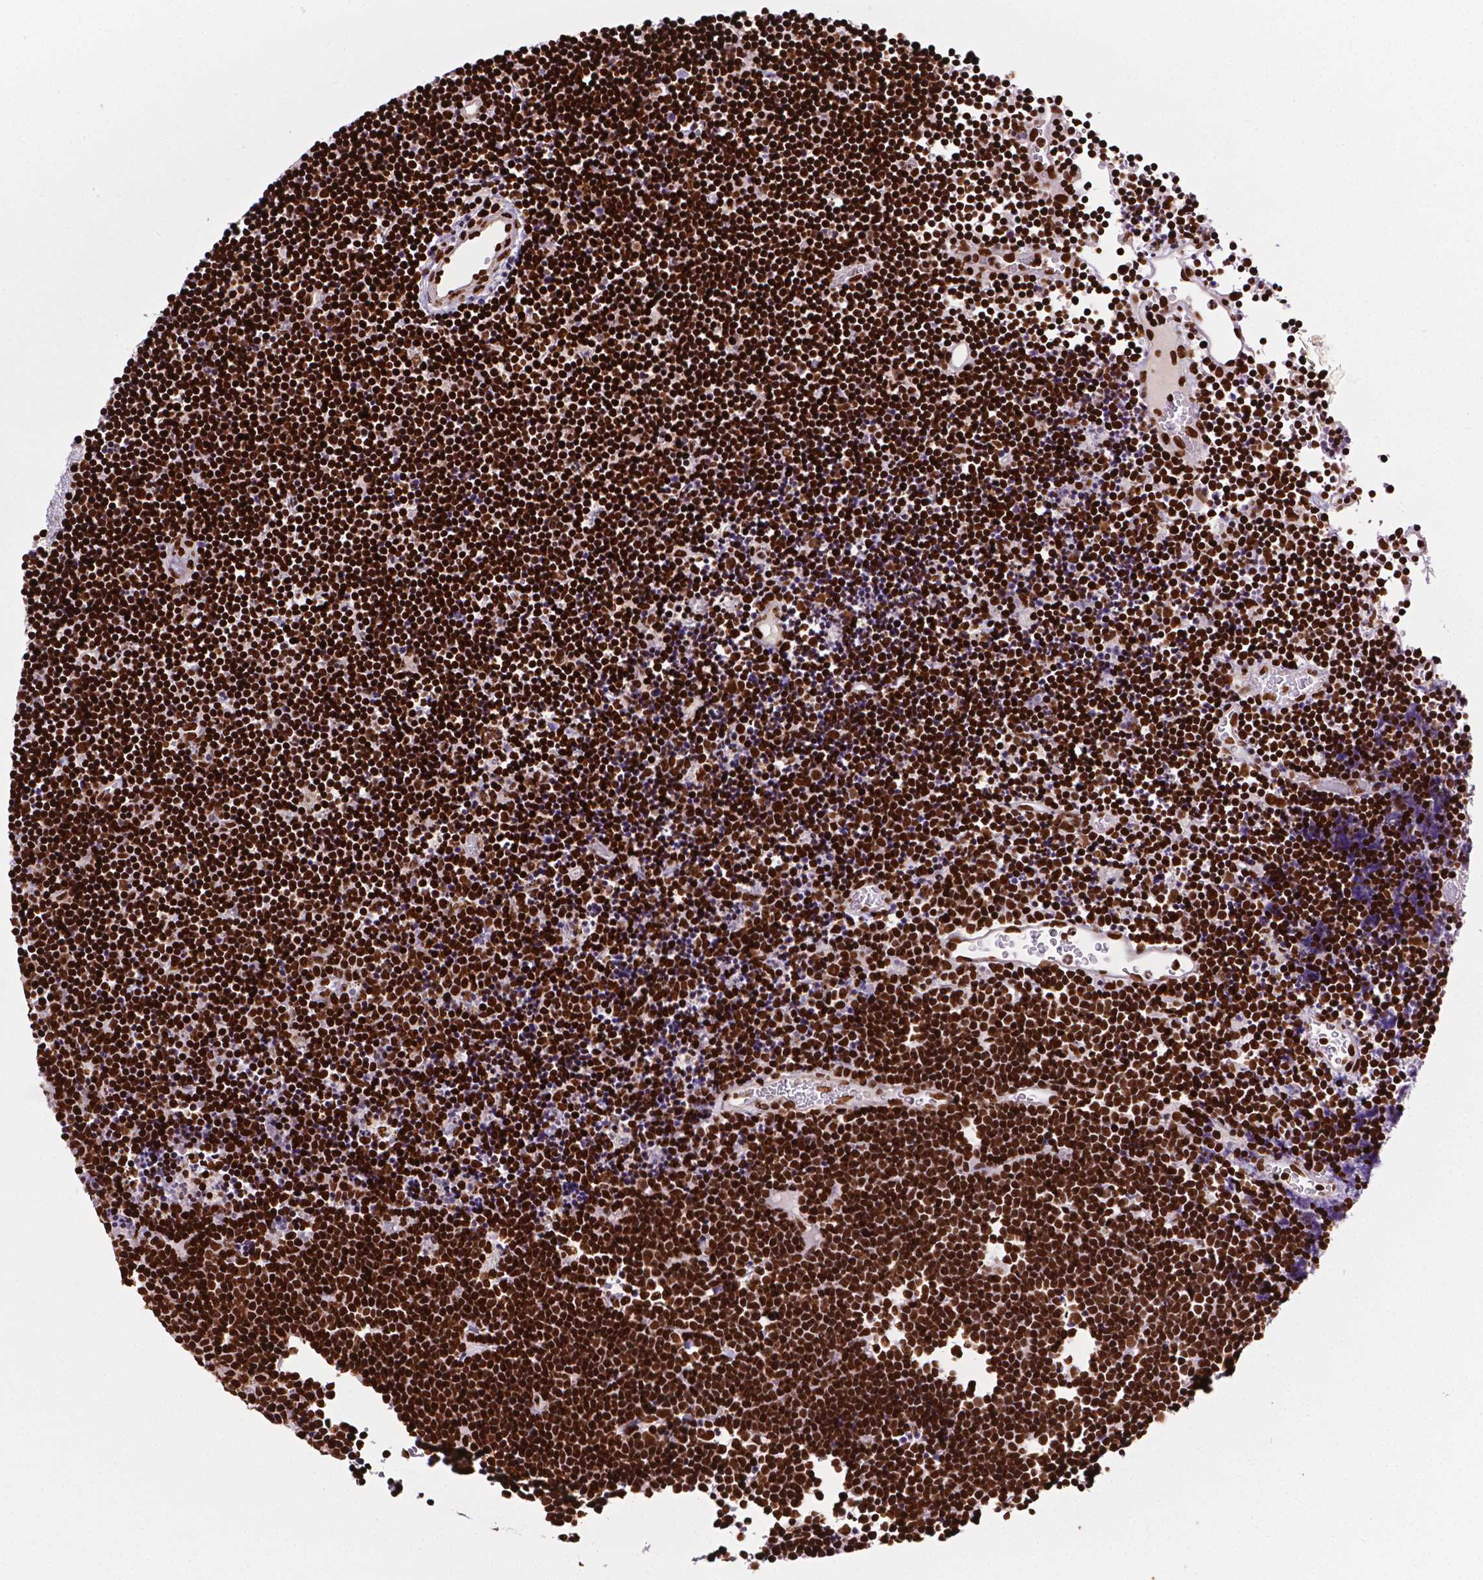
{"staining": {"intensity": "strong", "quantity": ">75%", "location": "nuclear"}, "tissue": "lymphoma", "cell_type": "Tumor cells", "image_type": "cancer", "snomed": [{"axis": "morphology", "description": "Malignant lymphoma, non-Hodgkin's type, Low grade"}, {"axis": "topography", "description": "Brain"}], "caption": "Low-grade malignant lymphoma, non-Hodgkin's type stained for a protein (brown) shows strong nuclear positive staining in approximately >75% of tumor cells.", "gene": "SMIM5", "patient": {"sex": "female", "age": 66}}